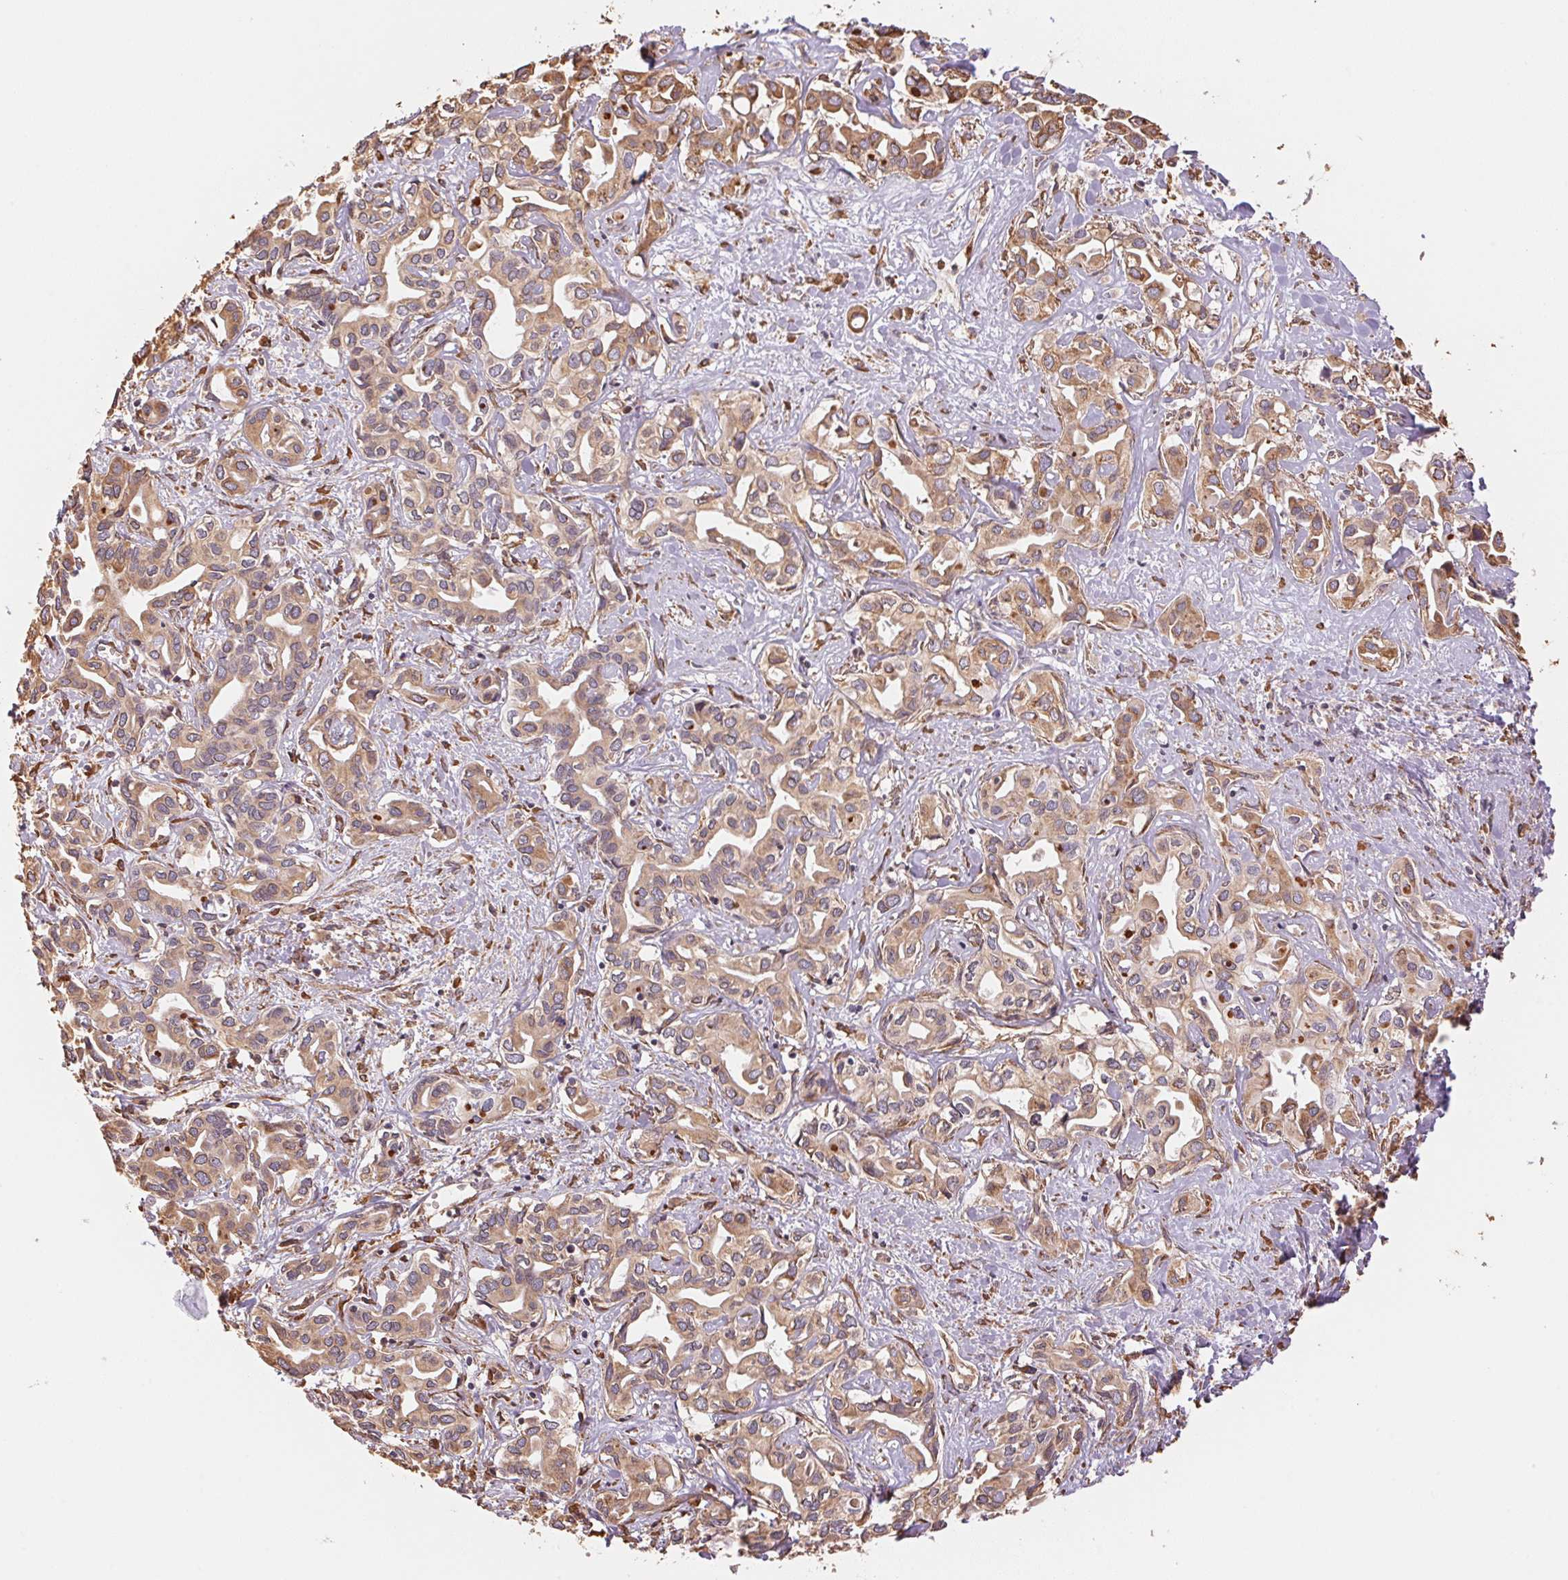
{"staining": {"intensity": "weak", "quantity": ">75%", "location": "cytoplasmic/membranous"}, "tissue": "liver cancer", "cell_type": "Tumor cells", "image_type": "cancer", "snomed": [{"axis": "morphology", "description": "Cholangiocarcinoma"}, {"axis": "topography", "description": "Liver"}], "caption": "This histopathology image shows liver cholangiocarcinoma stained with immunohistochemistry (IHC) to label a protein in brown. The cytoplasmic/membranous of tumor cells show weak positivity for the protein. Nuclei are counter-stained blue.", "gene": "C6orf163", "patient": {"sex": "female", "age": 64}}